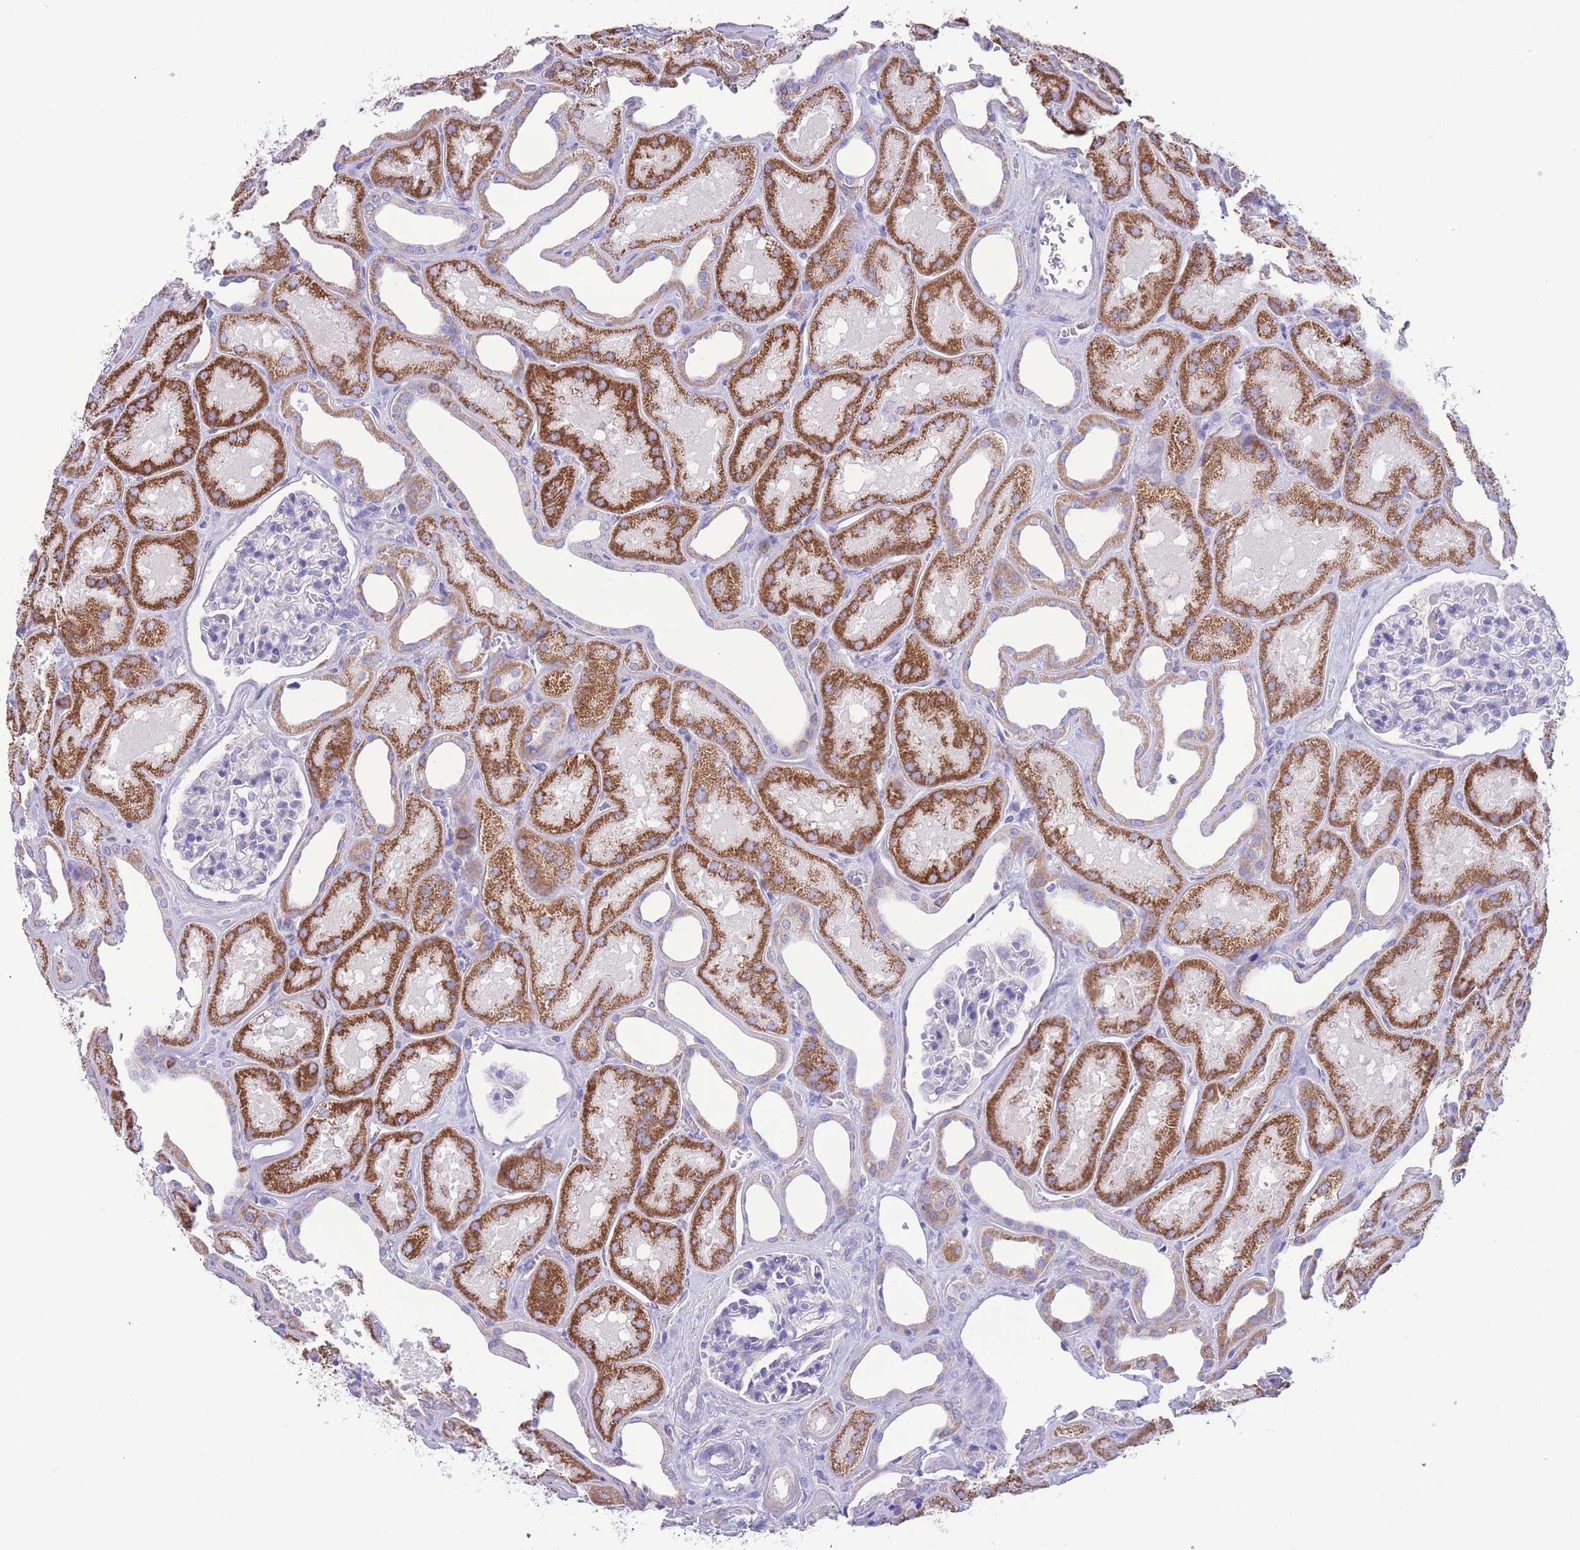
{"staining": {"intensity": "negative", "quantity": "none", "location": "none"}, "tissue": "kidney", "cell_type": "Cells in glomeruli", "image_type": "normal", "snomed": [{"axis": "morphology", "description": "Normal tissue, NOS"}, {"axis": "morphology", "description": "Adenocarcinoma, NOS"}, {"axis": "topography", "description": "Kidney"}], "caption": "Immunohistochemical staining of unremarkable kidney demonstrates no significant staining in cells in glomeruli. (DAB immunohistochemistry (IHC), high magnification).", "gene": "INTS2", "patient": {"sex": "female", "age": 68}}